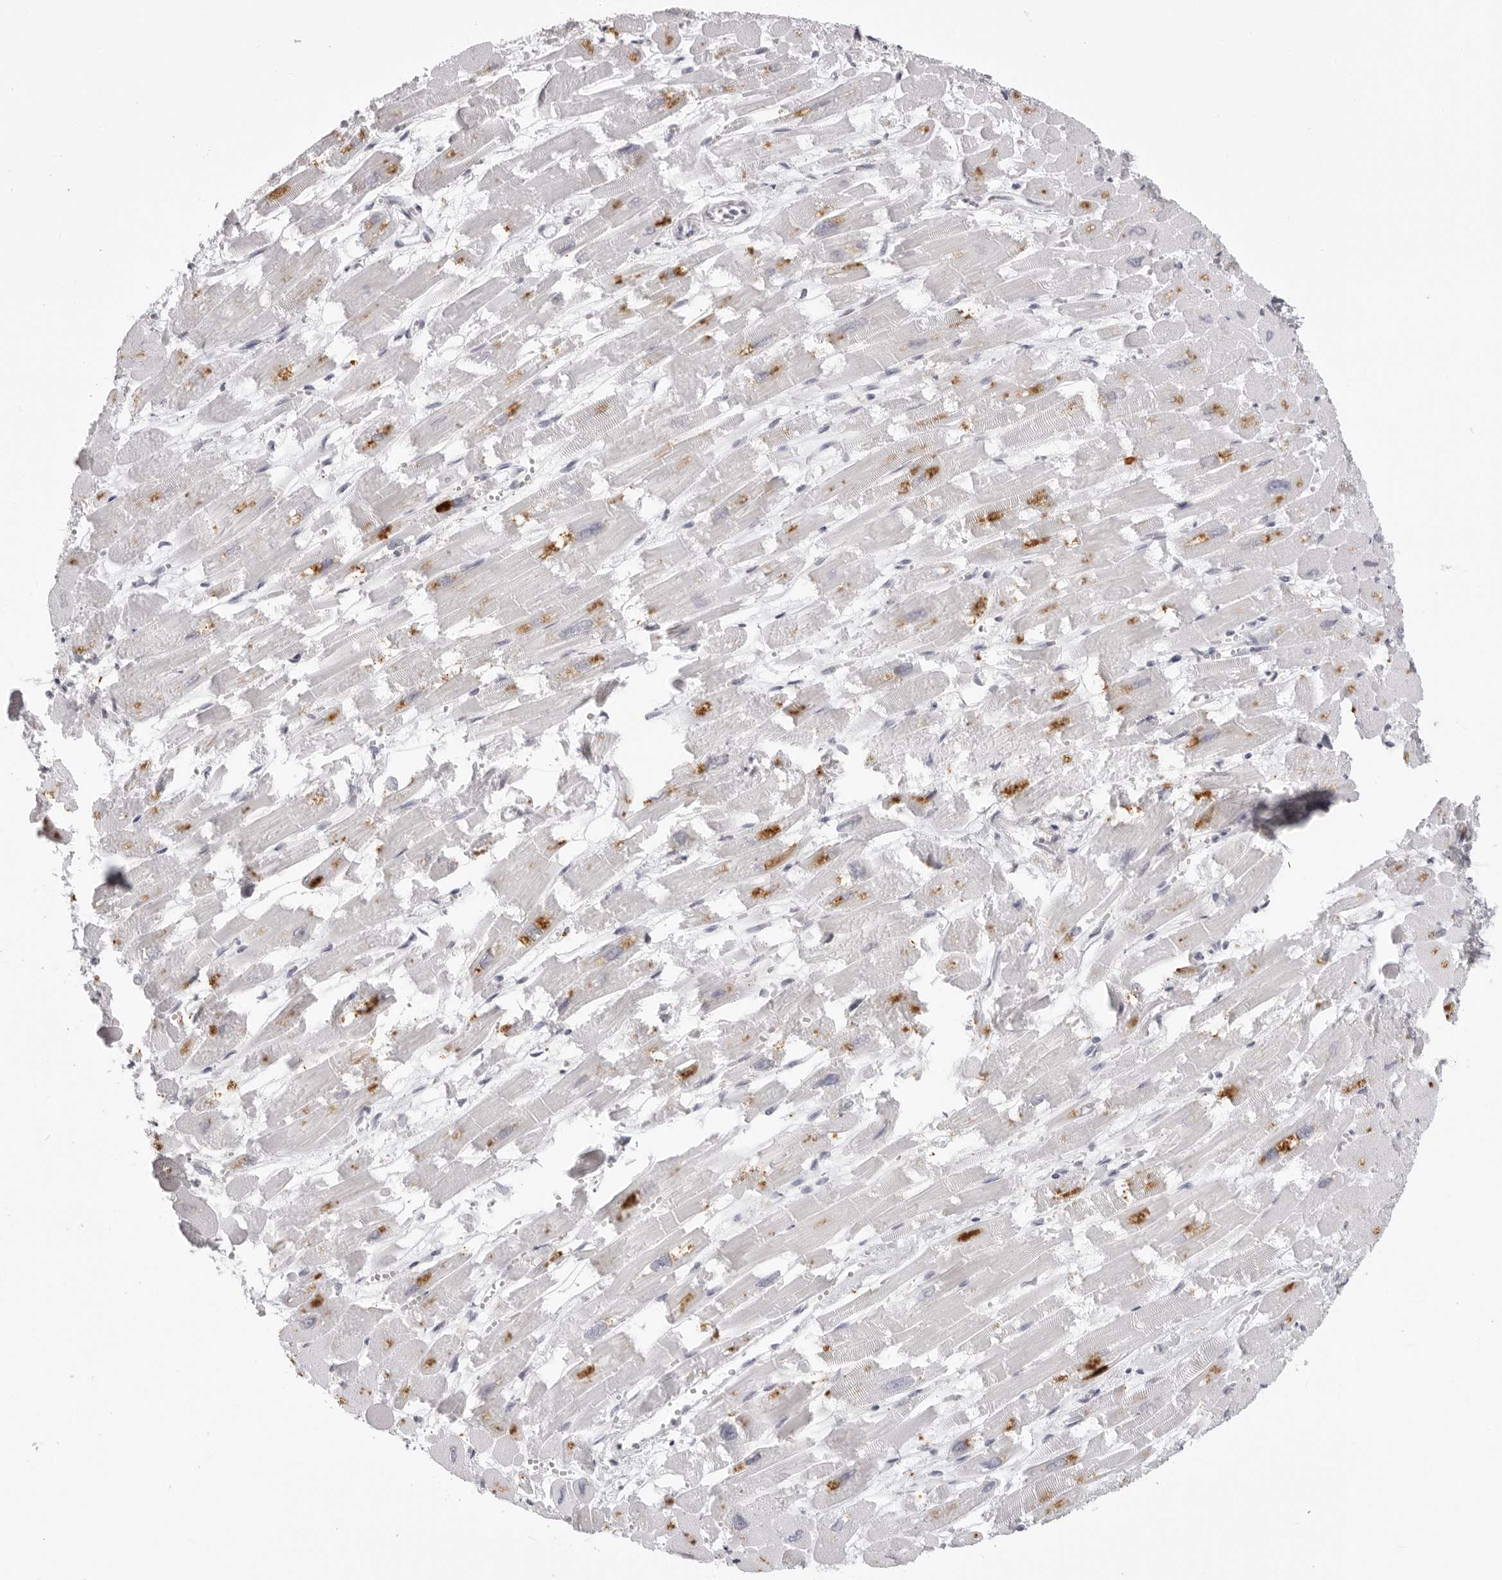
{"staining": {"intensity": "moderate", "quantity": "25%-75%", "location": "cytoplasmic/membranous"}, "tissue": "heart muscle", "cell_type": "Cardiomyocytes", "image_type": "normal", "snomed": [{"axis": "morphology", "description": "Normal tissue, NOS"}, {"axis": "topography", "description": "Heart"}], "caption": "Heart muscle stained for a protein (brown) reveals moderate cytoplasmic/membranous positive positivity in about 25%-75% of cardiomyocytes.", "gene": "SUGCT", "patient": {"sex": "male", "age": 54}}